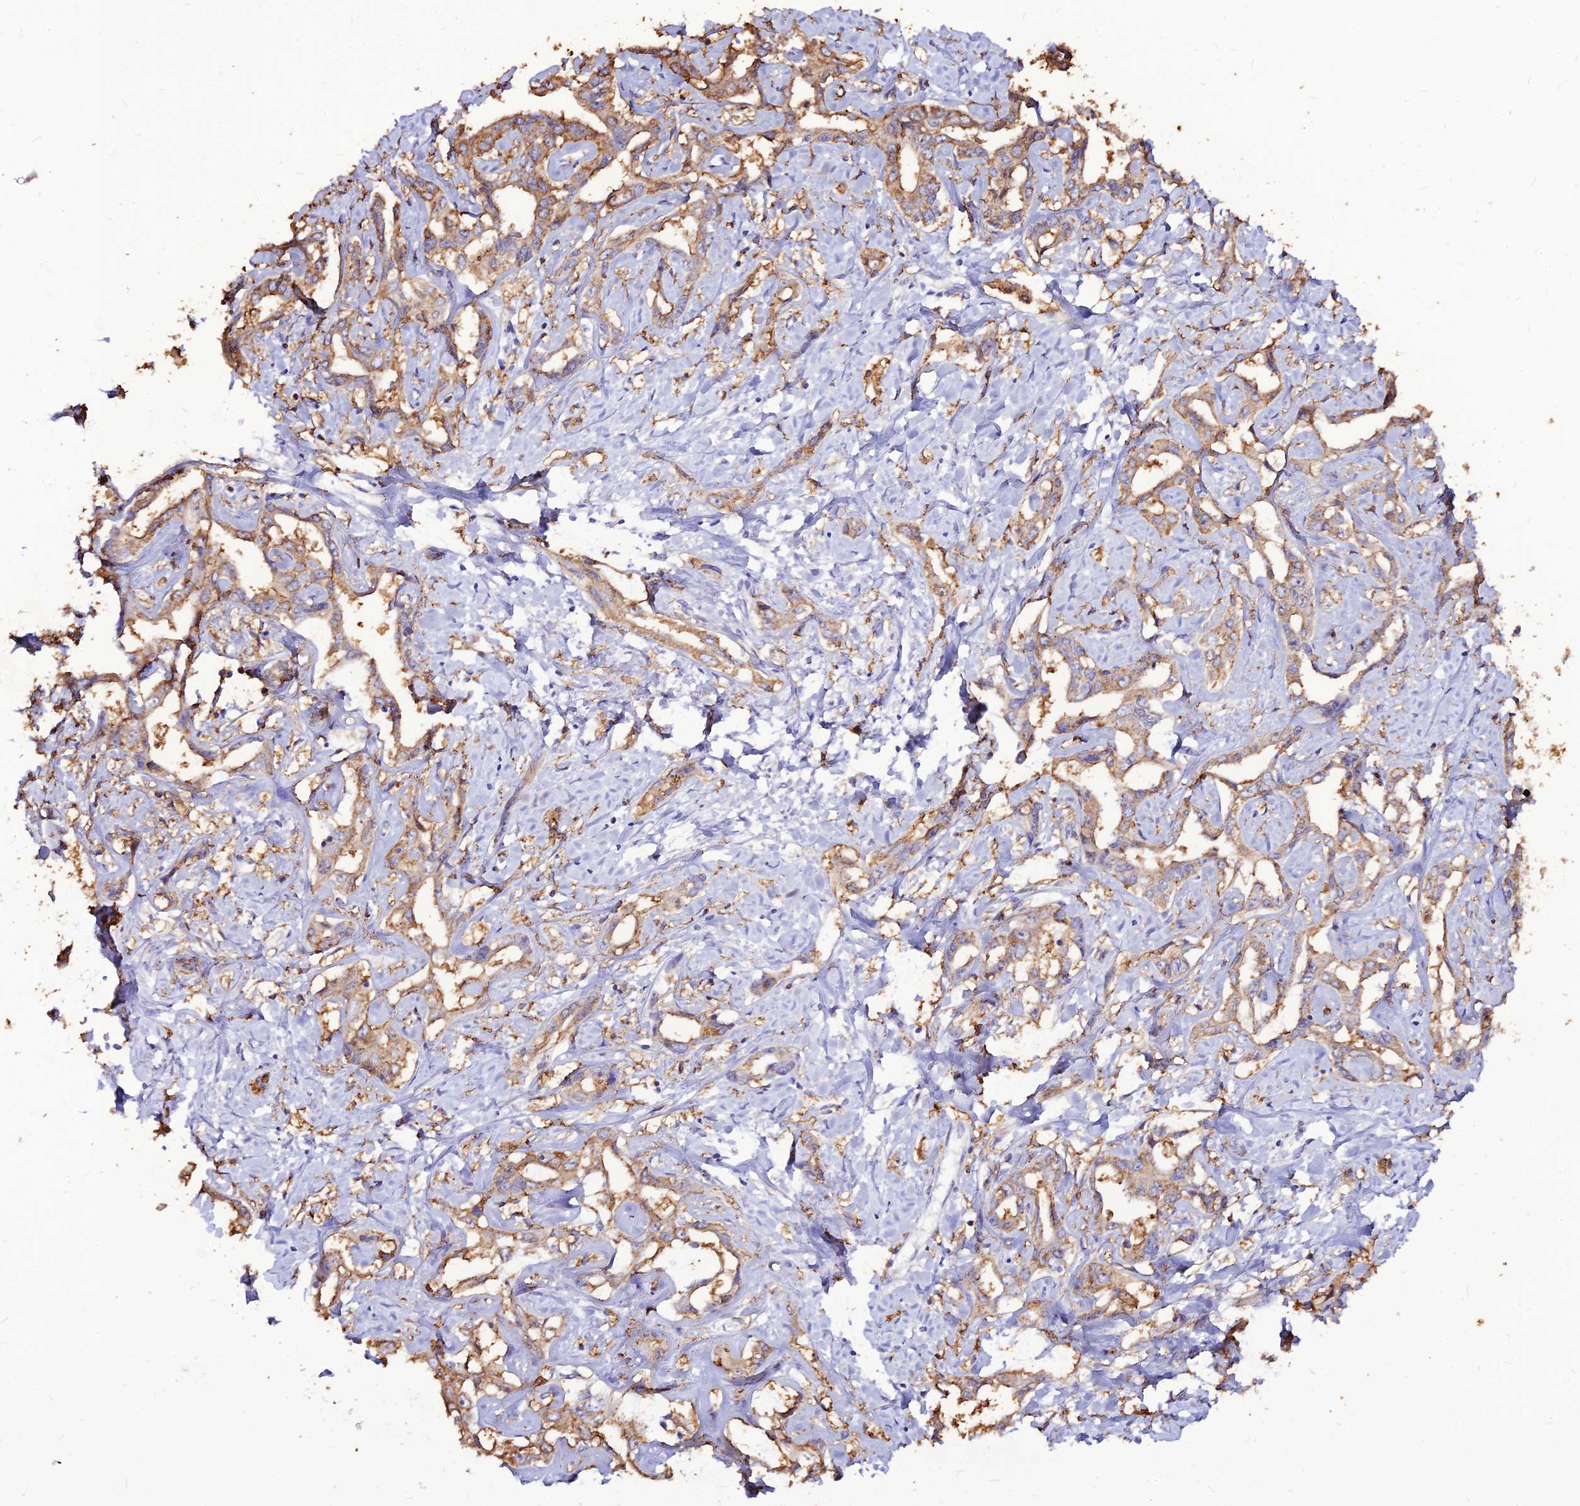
{"staining": {"intensity": "moderate", "quantity": ">75%", "location": "cytoplasmic/membranous"}, "tissue": "liver cancer", "cell_type": "Tumor cells", "image_type": "cancer", "snomed": [{"axis": "morphology", "description": "Cholangiocarcinoma"}, {"axis": "topography", "description": "Liver"}], "caption": "Liver cancer stained with a protein marker exhibits moderate staining in tumor cells.", "gene": "CZIB", "patient": {"sex": "male", "age": 59}}